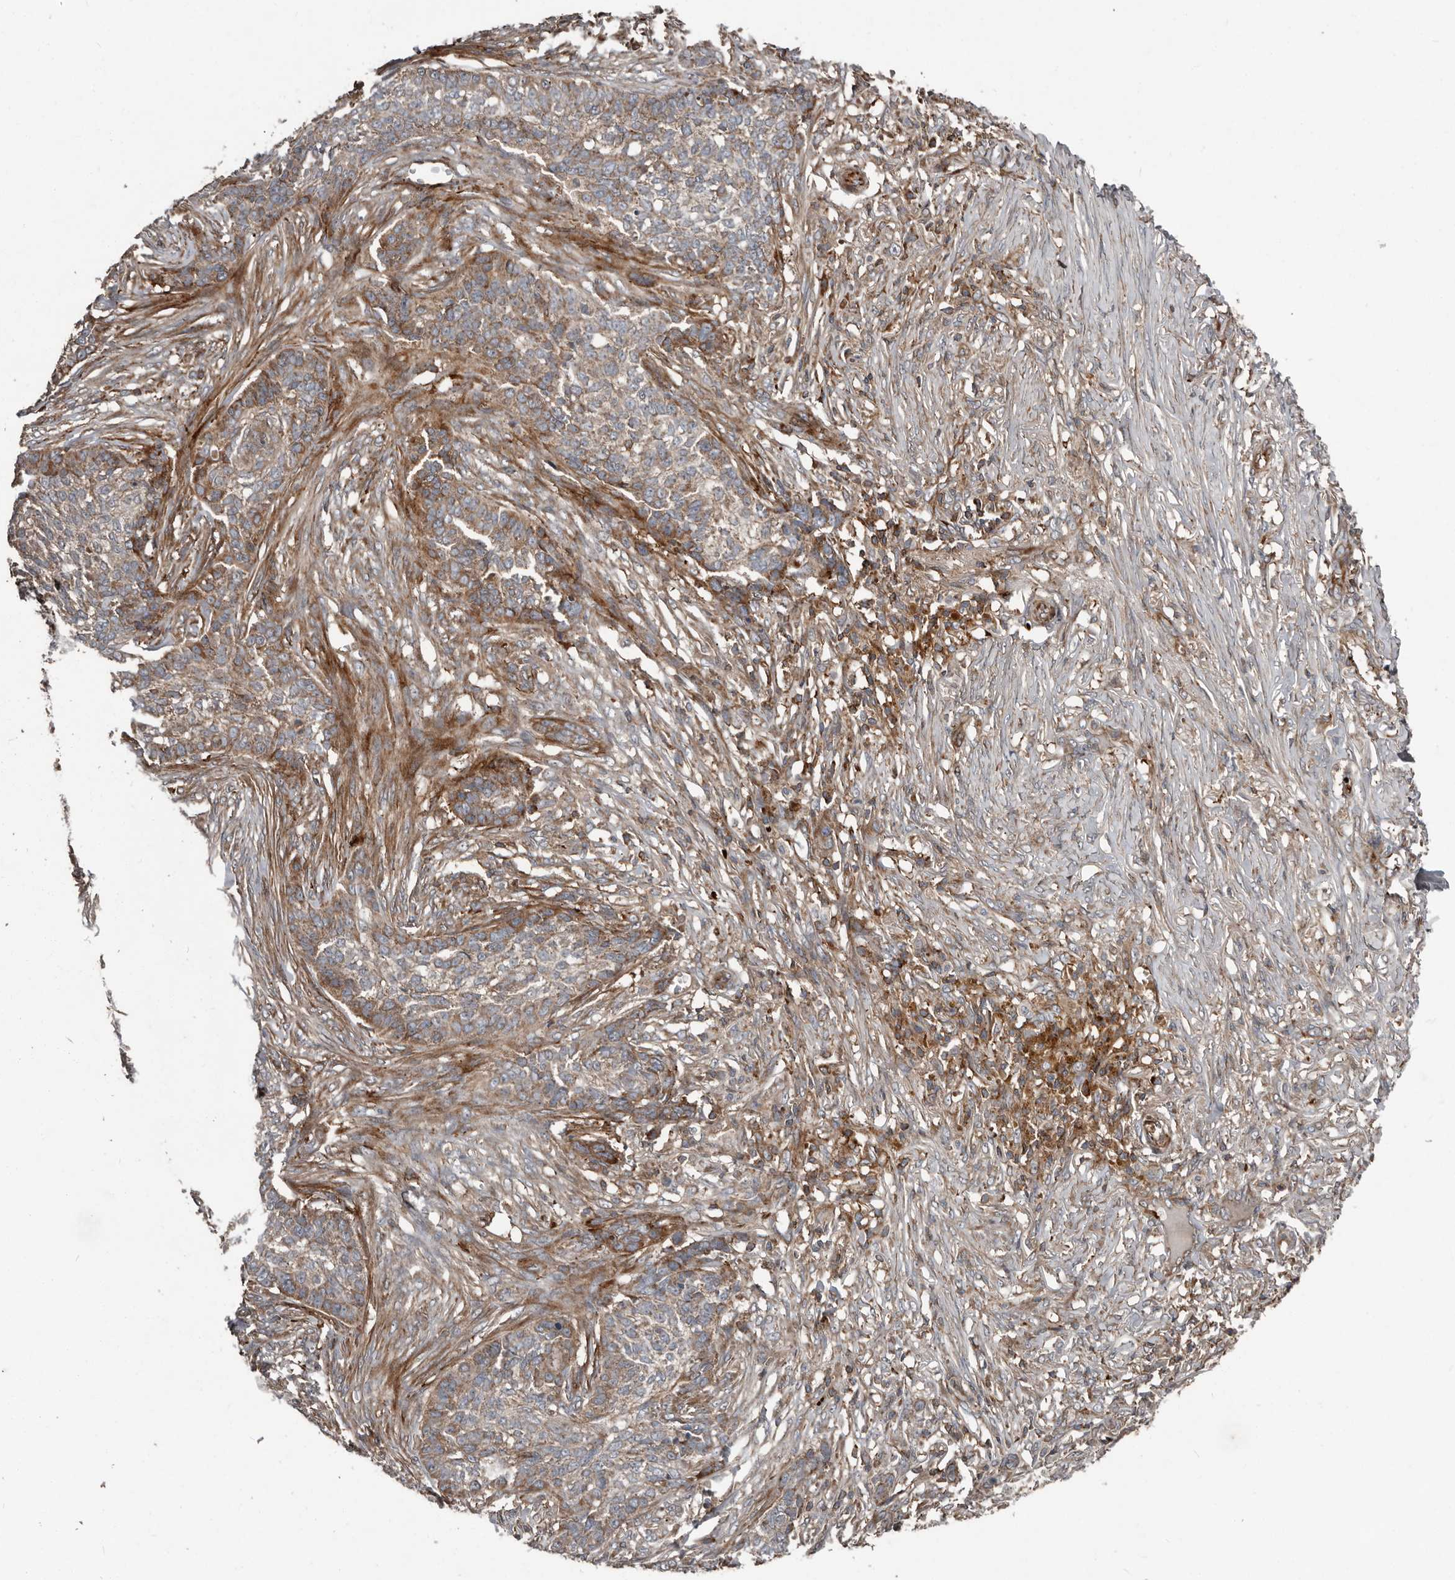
{"staining": {"intensity": "moderate", "quantity": ">75%", "location": "cytoplasmic/membranous"}, "tissue": "skin cancer", "cell_type": "Tumor cells", "image_type": "cancer", "snomed": [{"axis": "morphology", "description": "Basal cell carcinoma"}, {"axis": "topography", "description": "Skin"}], "caption": "Human skin cancer stained with a brown dye demonstrates moderate cytoplasmic/membranous positive expression in about >75% of tumor cells.", "gene": "FBXO31", "patient": {"sex": "male", "age": 85}}